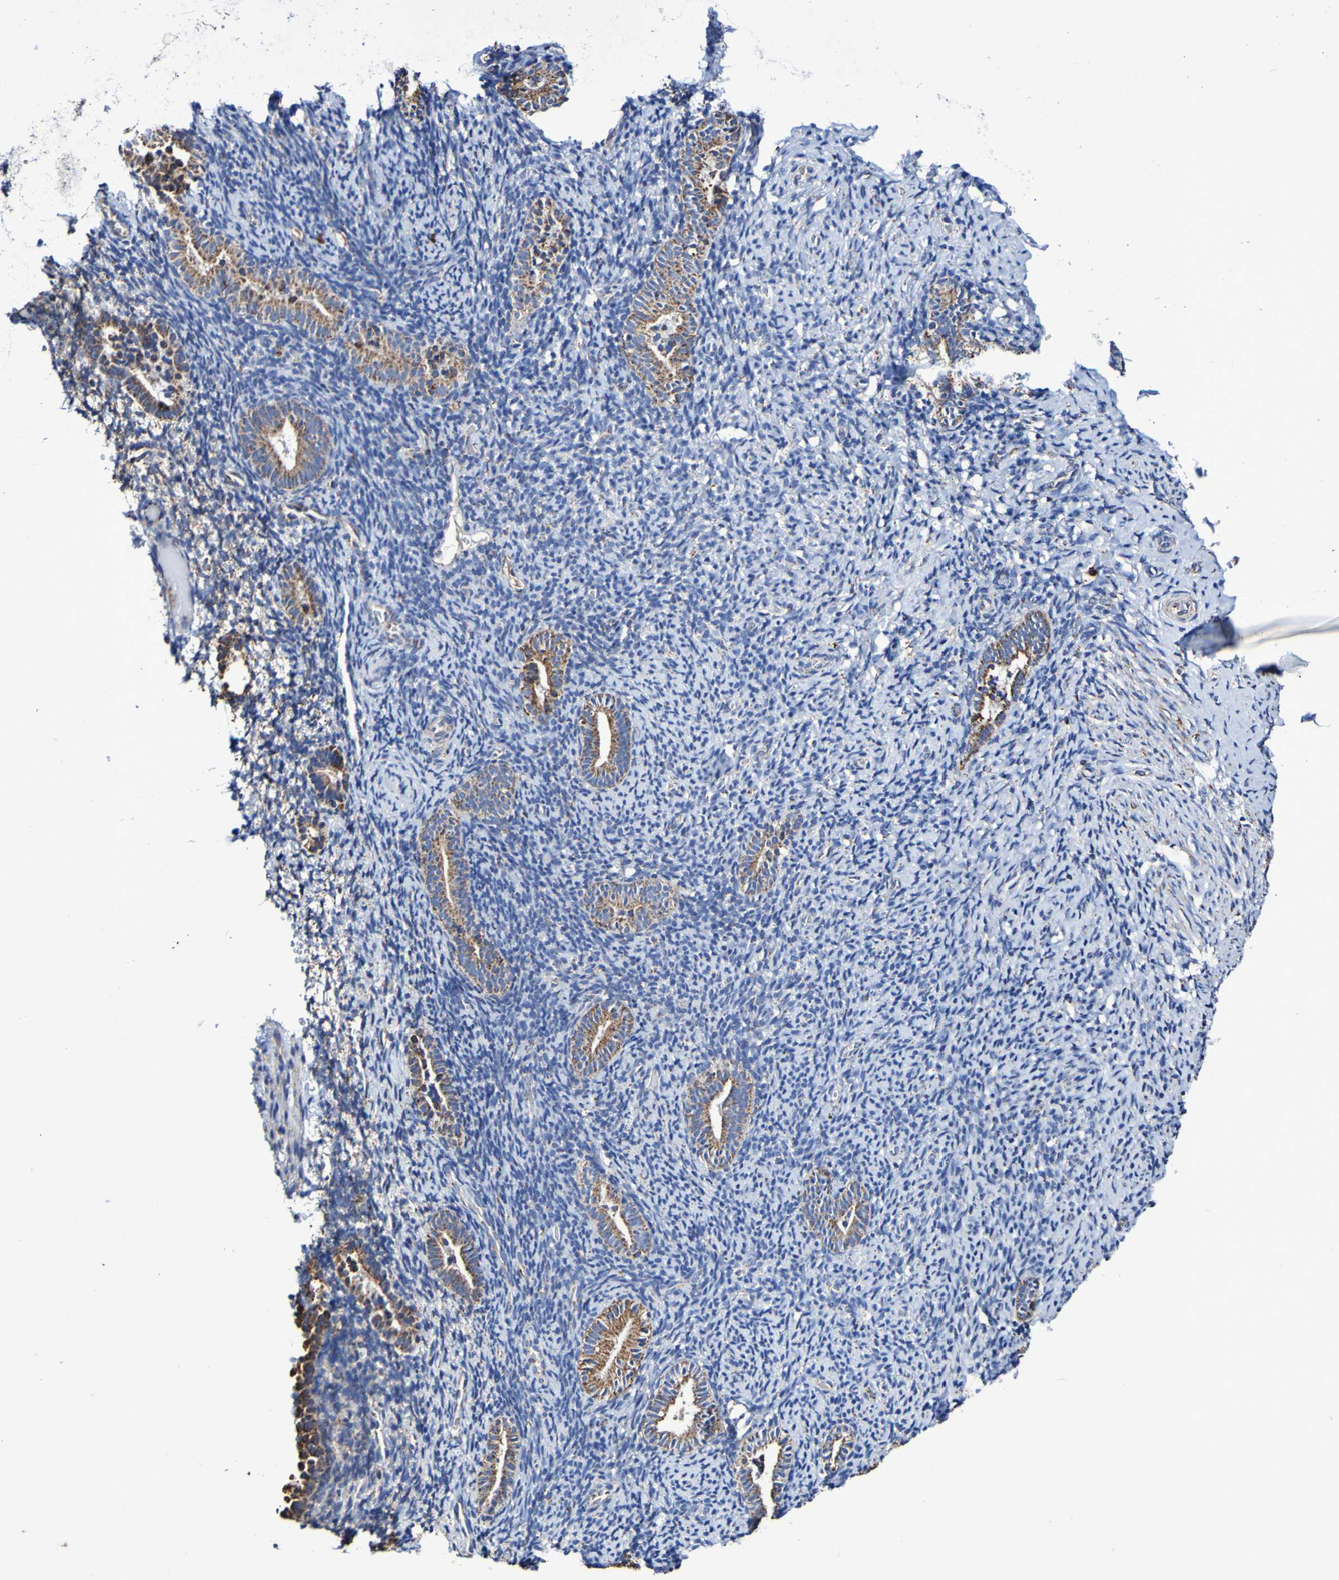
{"staining": {"intensity": "negative", "quantity": "none", "location": "none"}, "tissue": "endometrium", "cell_type": "Cells in endometrial stroma", "image_type": "normal", "snomed": [{"axis": "morphology", "description": "Normal tissue, NOS"}, {"axis": "topography", "description": "Endometrium"}], "caption": "Immunohistochemical staining of normal human endometrium displays no significant expression in cells in endometrial stroma. Brightfield microscopy of immunohistochemistry (IHC) stained with DAB (brown) and hematoxylin (blue), captured at high magnification.", "gene": "IL18R1", "patient": {"sex": "female", "age": 51}}